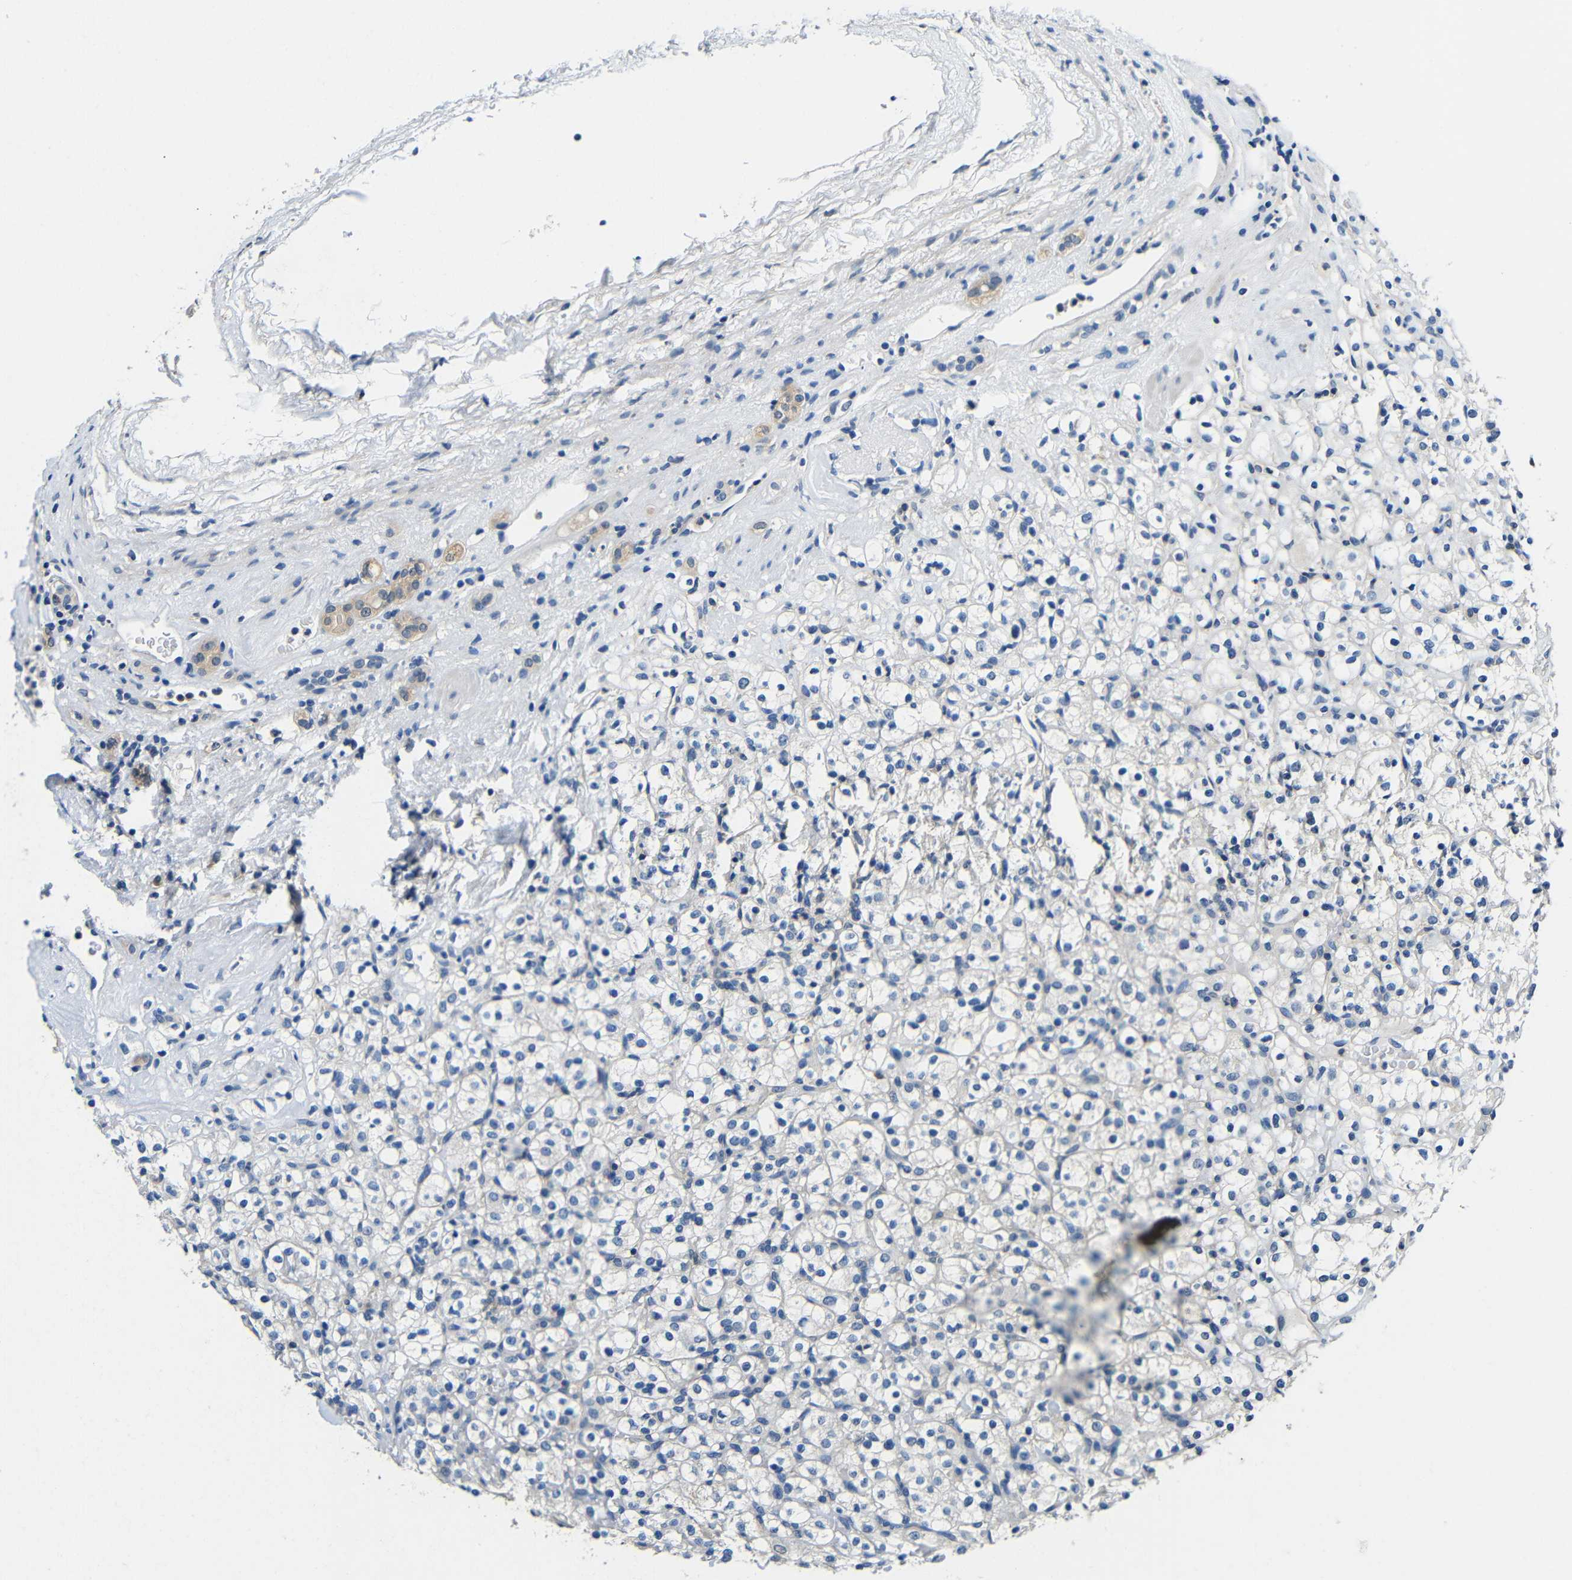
{"staining": {"intensity": "negative", "quantity": "none", "location": "none"}, "tissue": "renal cancer", "cell_type": "Tumor cells", "image_type": "cancer", "snomed": [{"axis": "morphology", "description": "Normal tissue, NOS"}, {"axis": "morphology", "description": "Adenocarcinoma, NOS"}, {"axis": "topography", "description": "Kidney"}], "caption": "The image shows no staining of tumor cells in renal cancer.", "gene": "ADAP1", "patient": {"sex": "female", "age": 72}}